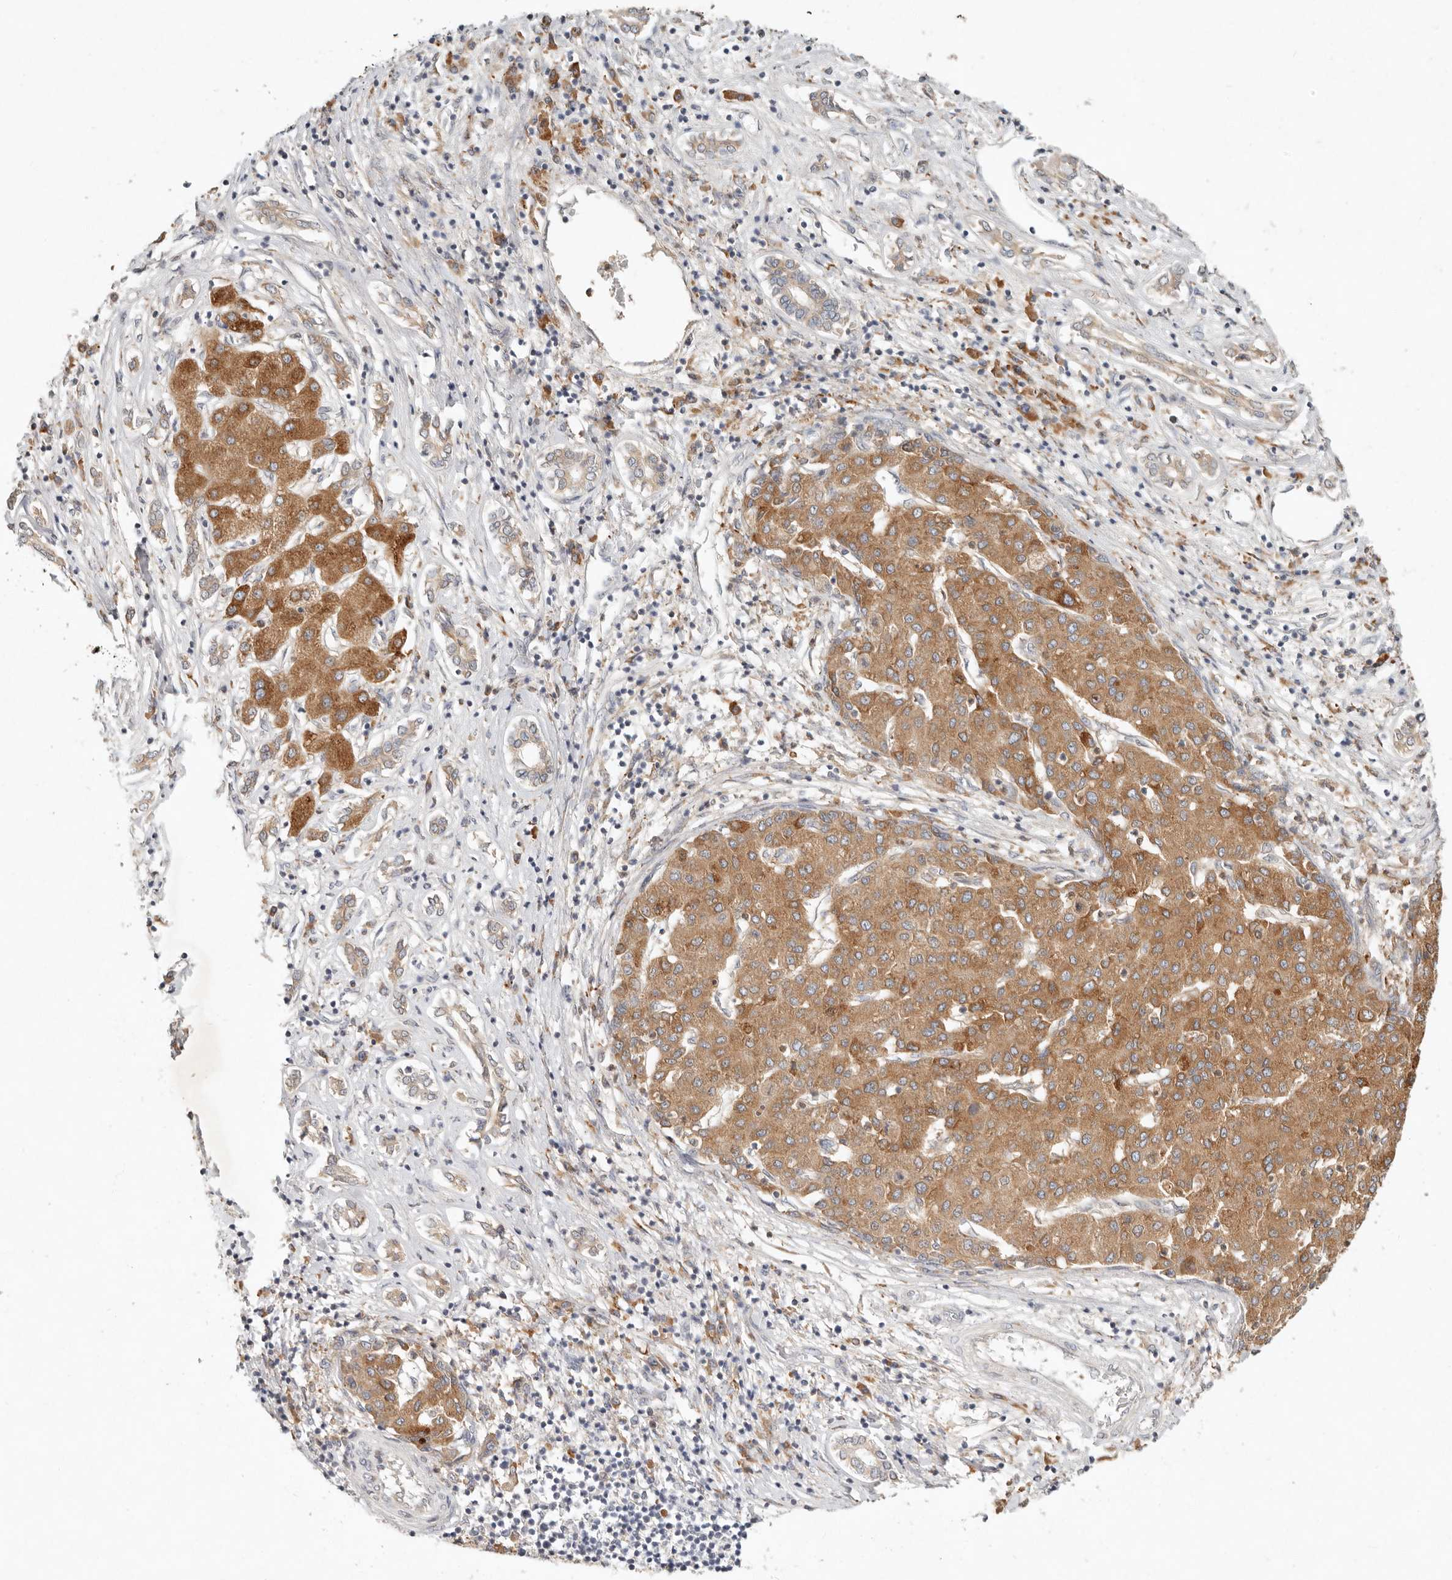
{"staining": {"intensity": "moderate", "quantity": ">75%", "location": "cytoplasmic/membranous"}, "tissue": "liver cancer", "cell_type": "Tumor cells", "image_type": "cancer", "snomed": [{"axis": "morphology", "description": "Carcinoma, Hepatocellular, NOS"}, {"axis": "topography", "description": "Liver"}], "caption": "High-magnification brightfield microscopy of liver cancer stained with DAB (3,3'-diaminobenzidine) (brown) and counterstained with hematoxylin (blue). tumor cells exhibit moderate cytoplasmic/membranous staining is appreciated in approximately>75% of cells.", "gene": "ARHGEF10L", "patient": {"sex": "male", "age": 65}}